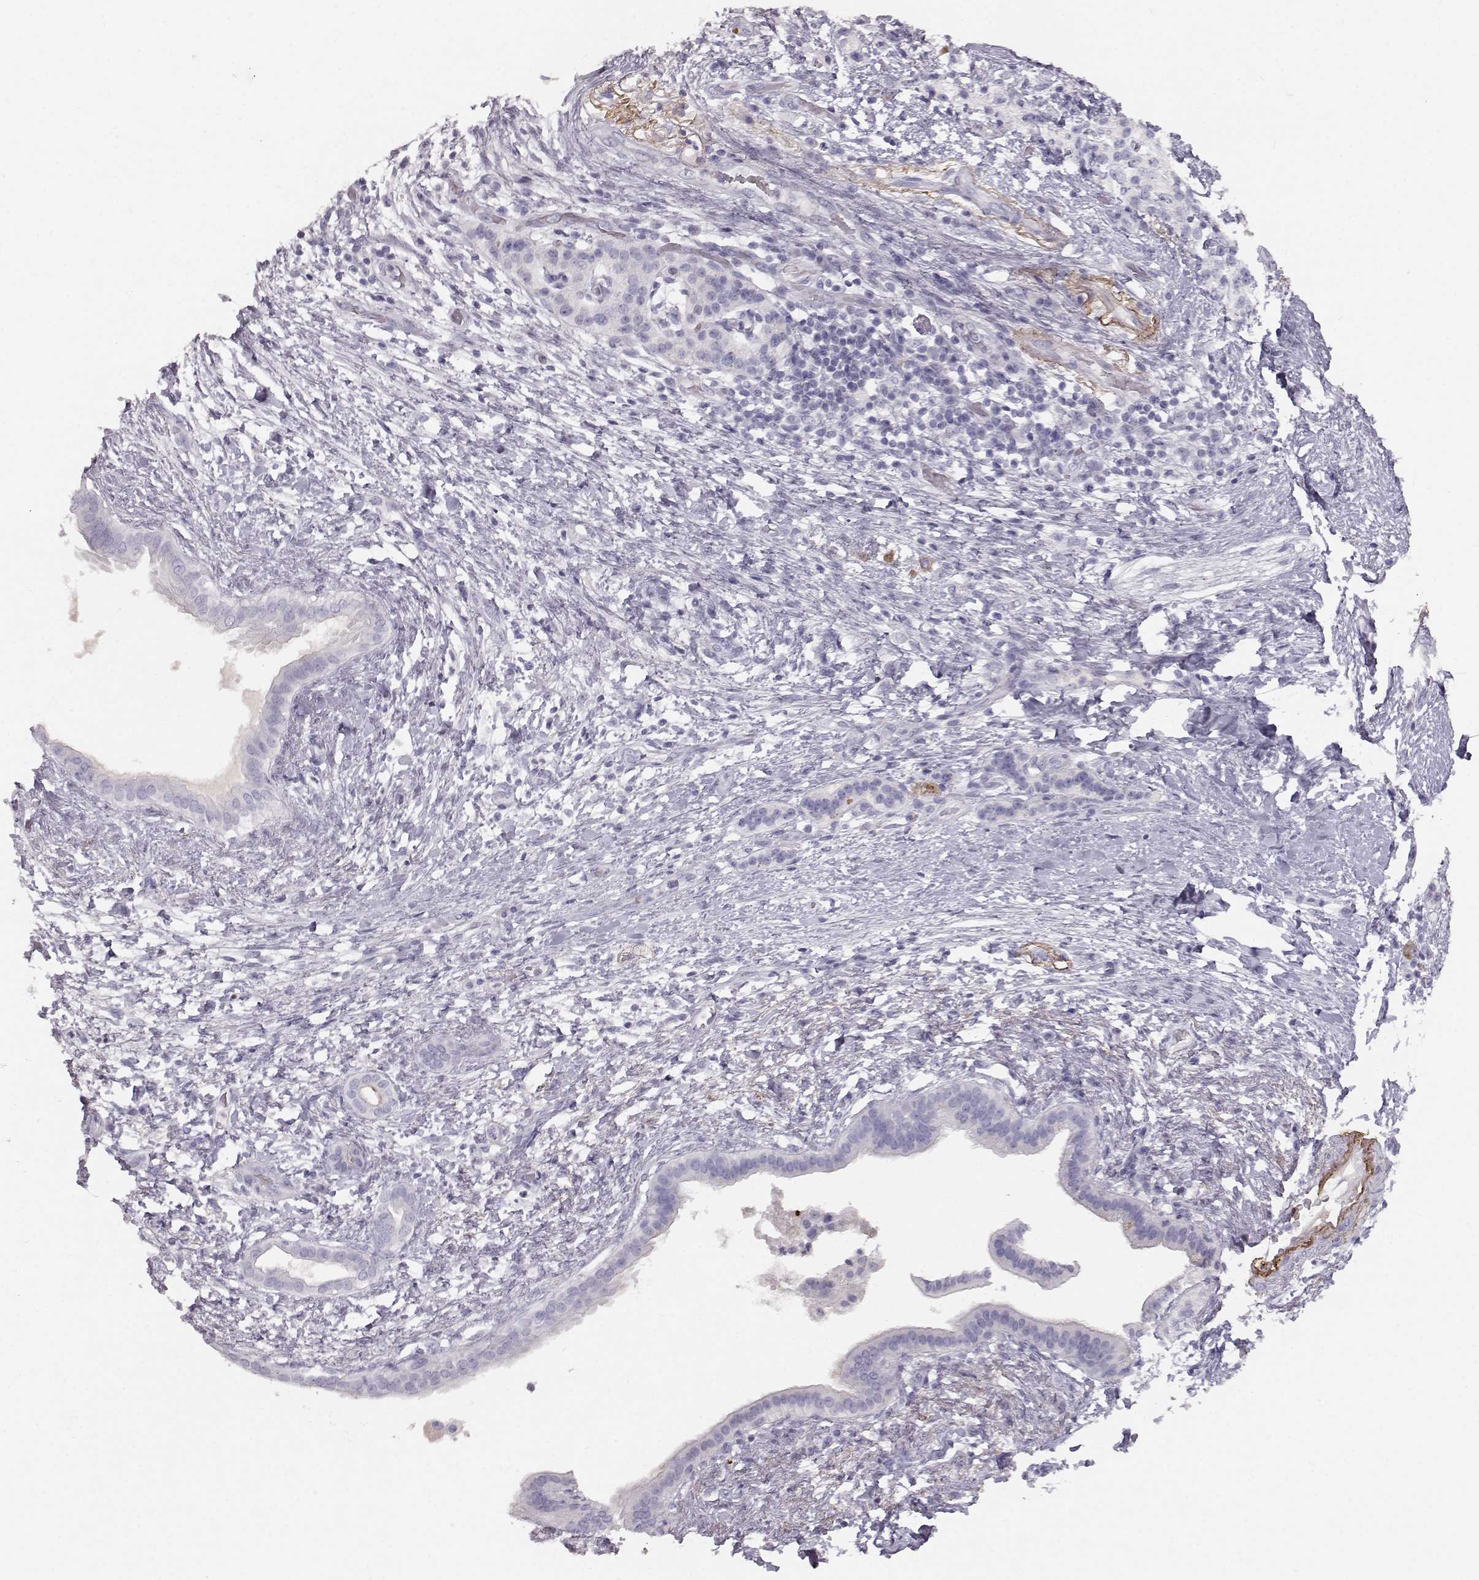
{"staining": {"intensity": "negative", "quantity": "none", "location": "none"}, "tissue": "pancreatic cancer", "cell_type": "Tumor cells", "image_type": "cancer", "snomed": [{"axis": "morphology", "description": "Adenocarcinoma, NOS"}, {"axis": "topography", "description": "Pancreas"}], "caption": "High magnification brightfield microscopy of pancreatic adenocarcinoma stained with DAB (brown) and counterstained with hematoxylin (blue): tumor cells show no significant expression.", "gene": "KRTAP16-1", "patient": {"sex": "female", "age": 72}}